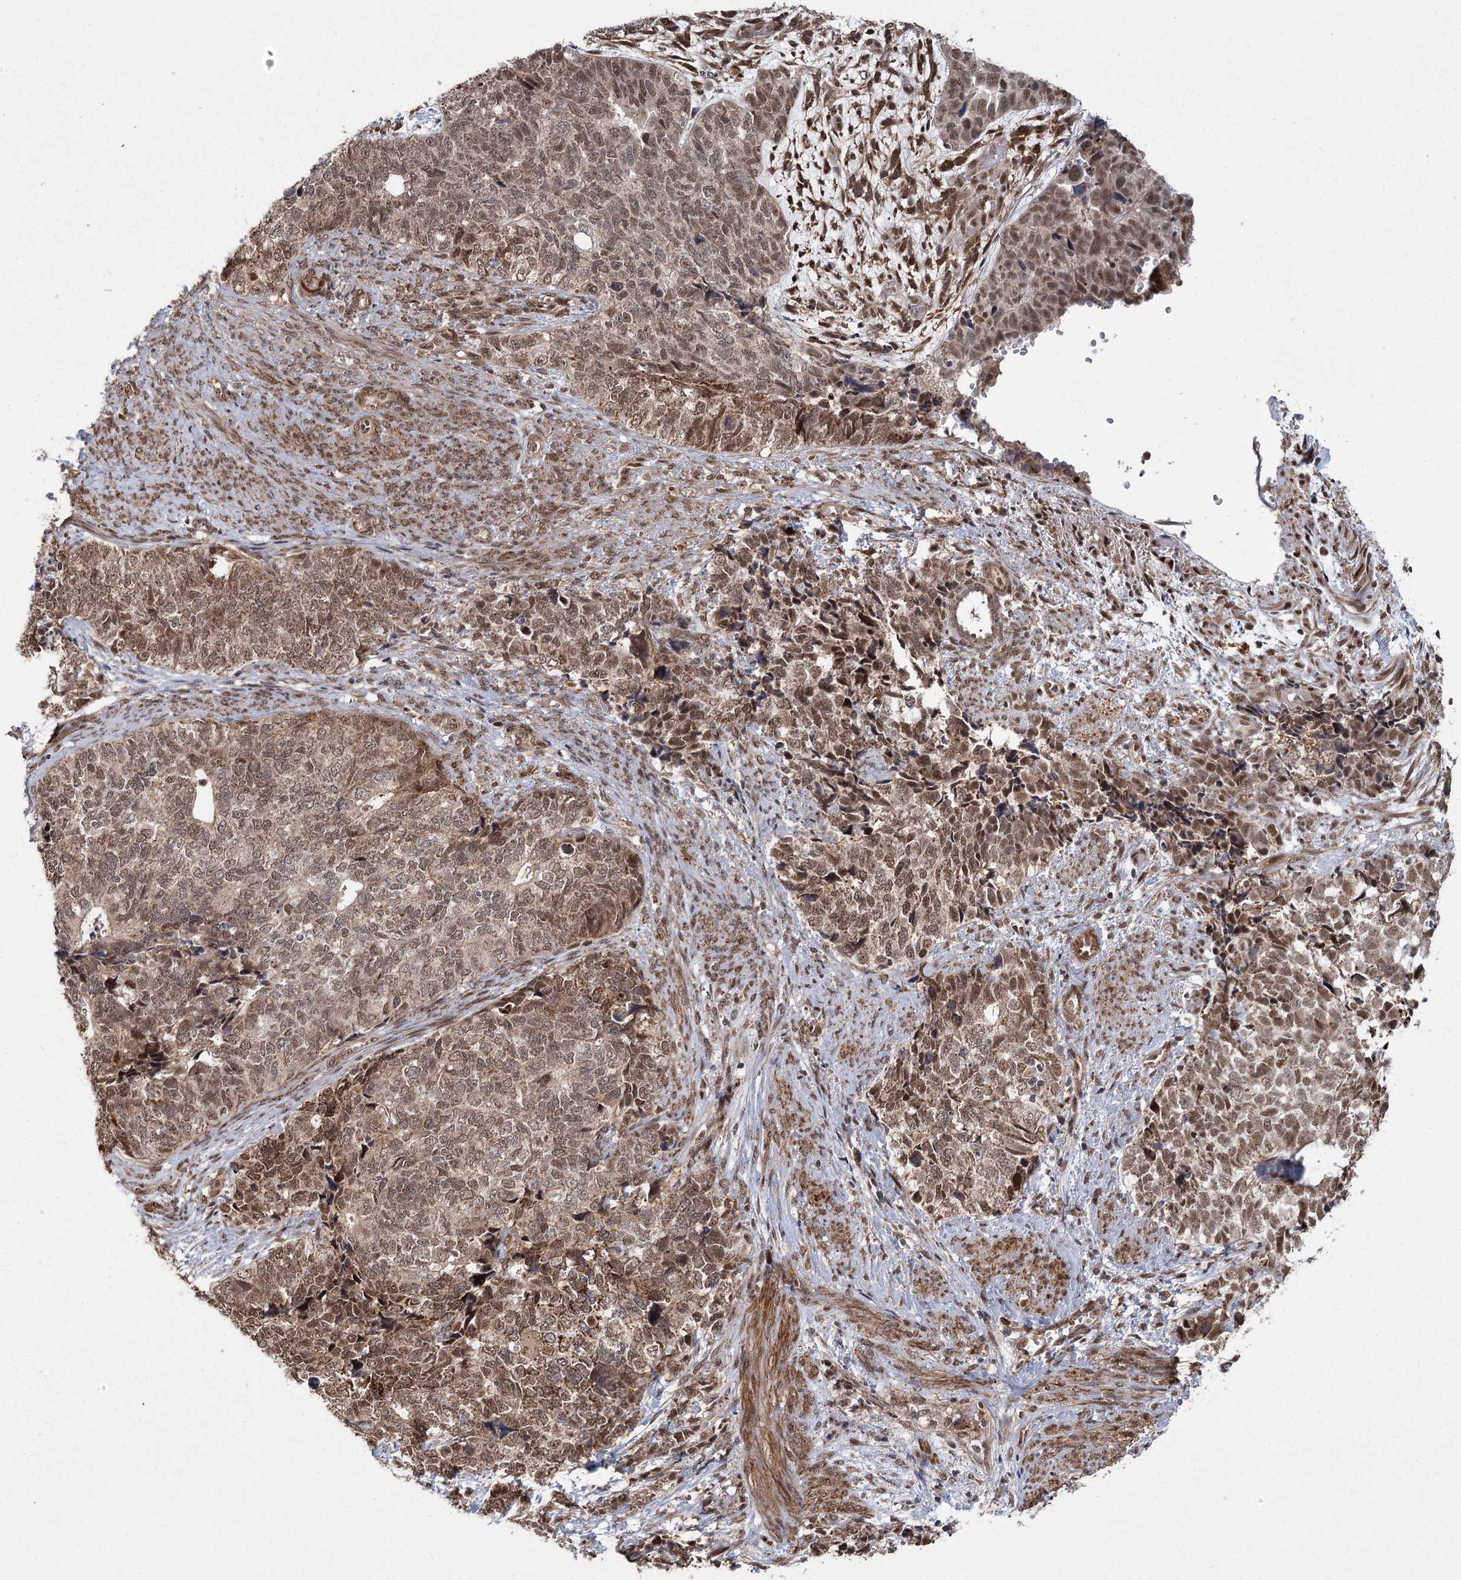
{"staining": {"intensity": "moderate", "quantity": ">75%", "location": "cytoplasmic/membranous,nuclear"}, "tissue": "cervical cancer", "cell_type": "Tumor cells", "image_type": "cancer", "snomed": [{"axis": "morphology", "description": "Squamous cell carcinoma, NOS"}, {"axis": "topography", "description": "Cervix"}], "caption": "Immunohistochemistry (IHC) of human squamous cell carcinoma (cervical) demonstrates medium levels of moderate cytoplasmic/membranous and nuclear staining in about >75% of tumor cells. Nuclei are stained in blue.", "gene": "ZCCHC24", "patient": {"sex": "female", "age": 63}}